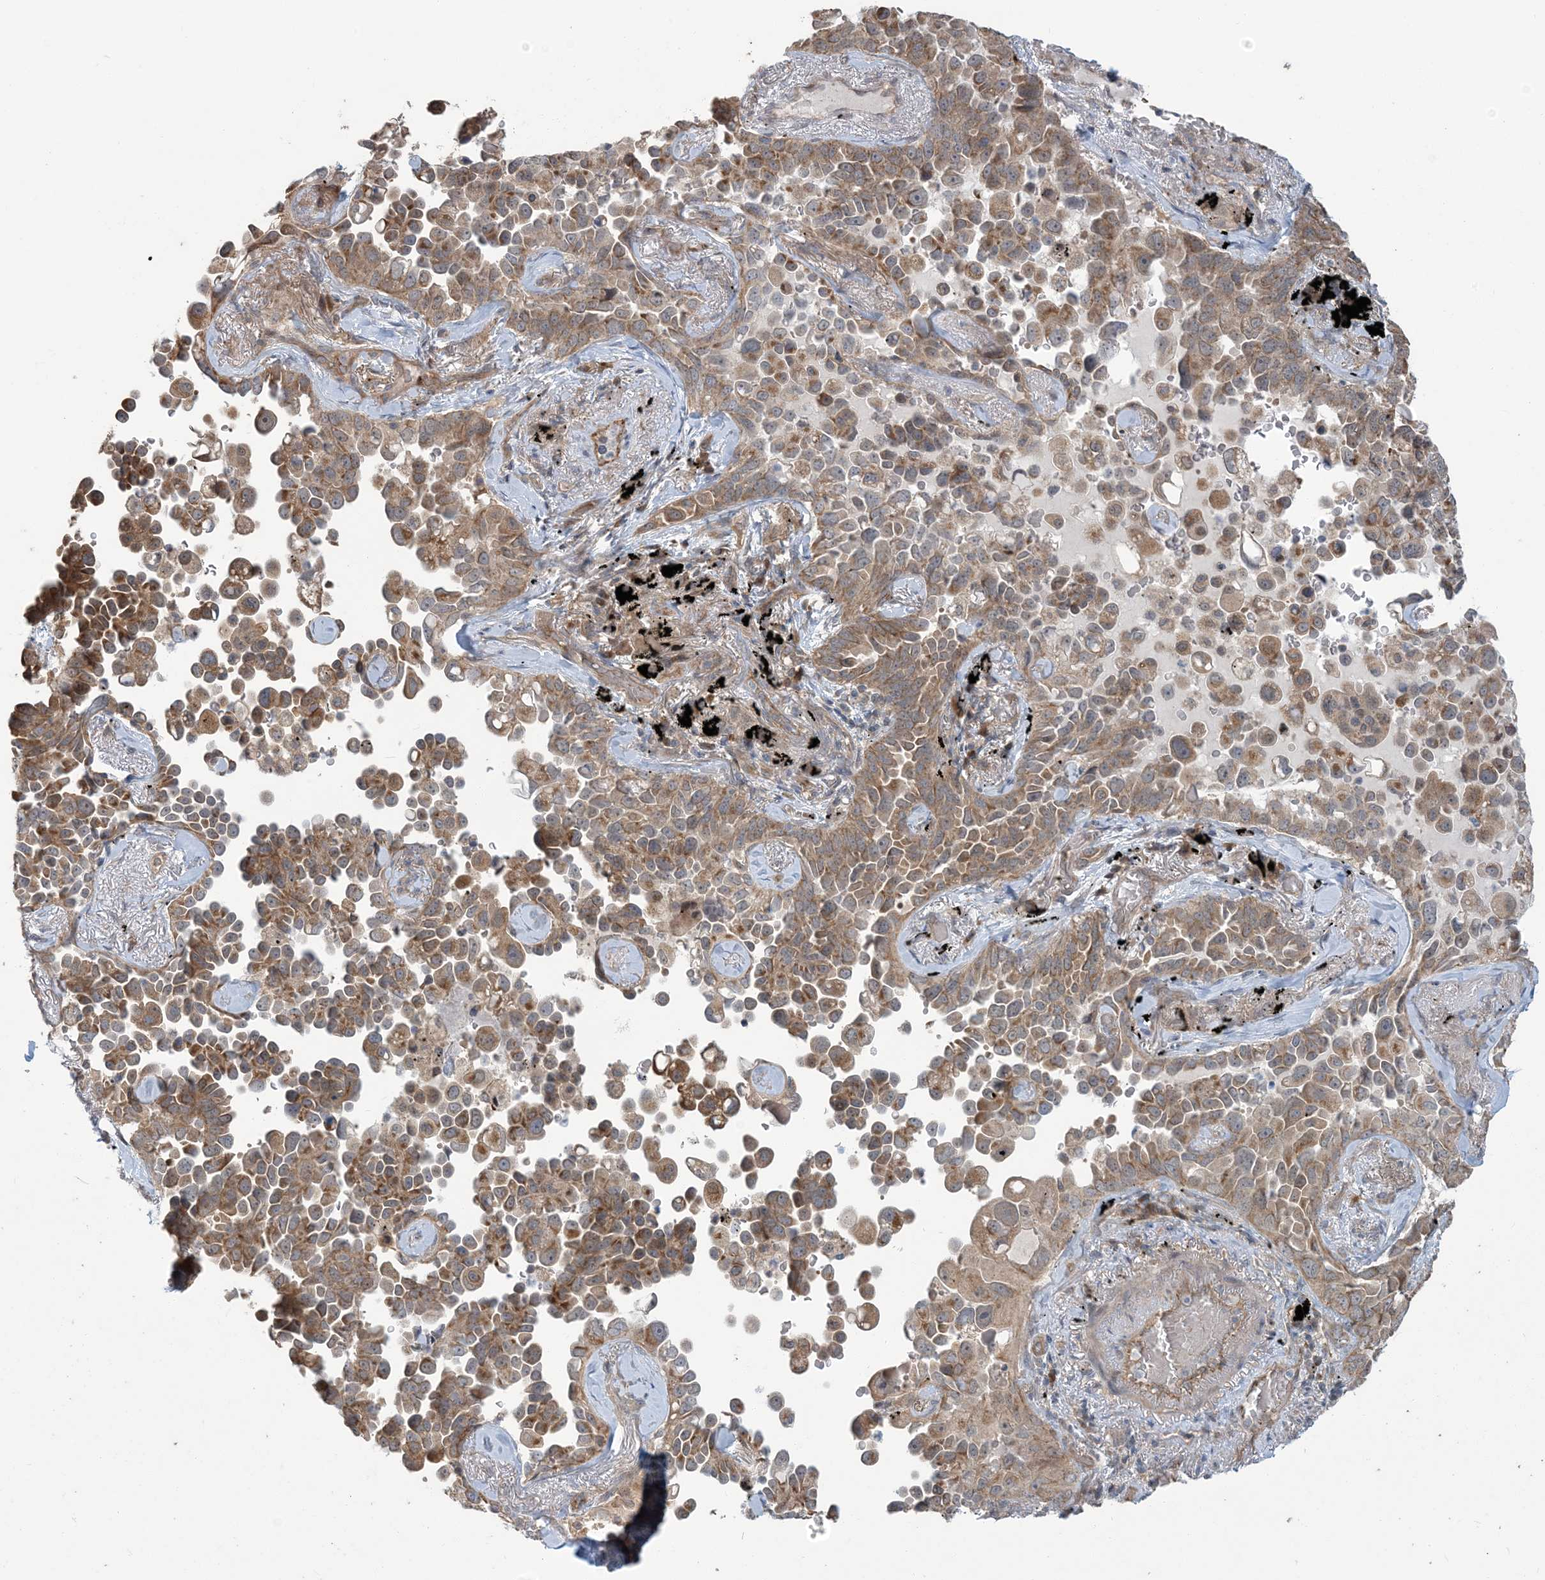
{"staining": {"intensity": "moderate", "quantity": ">75%", "location": "cytoplasmic/membranous"}, "tissue": "lung cancer", "cell_type": "Tumor cells", "image_type": "cancer", "snomed": [{"axis": "morphology", "description": "Adenocarcinoma, NOS"}, {"axis": "topography", "description": "Lung"}], "caption": "Immunohistochemical staining of human lung adenocarcinoma reveals moderate cytoplasmic/membranous protein expression in about >75% of tumor cells.", "gene": "ERI2", "patient": {"sex": "female", "age": 67}}